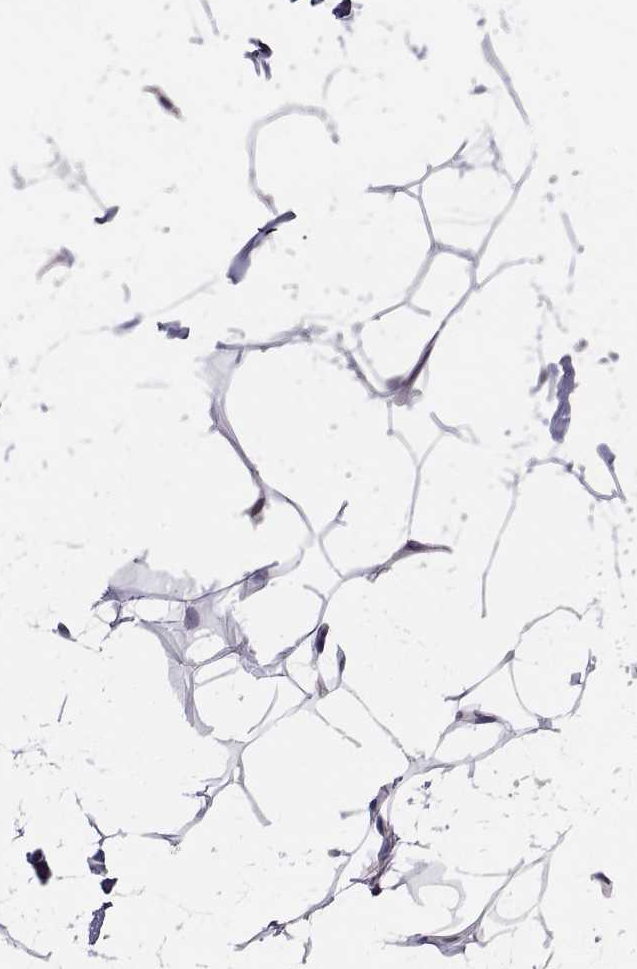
{"staining": {"intensity": "negative", "quantity": "none", "location": "none"}, "tissue": "breast", "cell_type": "Adipocytes", "image_type": "normal", "snomed": [{"axis": "morphology", "description": "Normal tissue, NOS"}, {"axis": "topography", "description": "Breast"}], "caption": "Adipocytes show no significant protein staining in normal breast. Brightfield microscopy of immunohistochemistry stained with DAB (brown) and hematoxylin (blue), captured at high magnification.", "gene": "CHFR", "patient": {"sex": "female", "age": 32}}